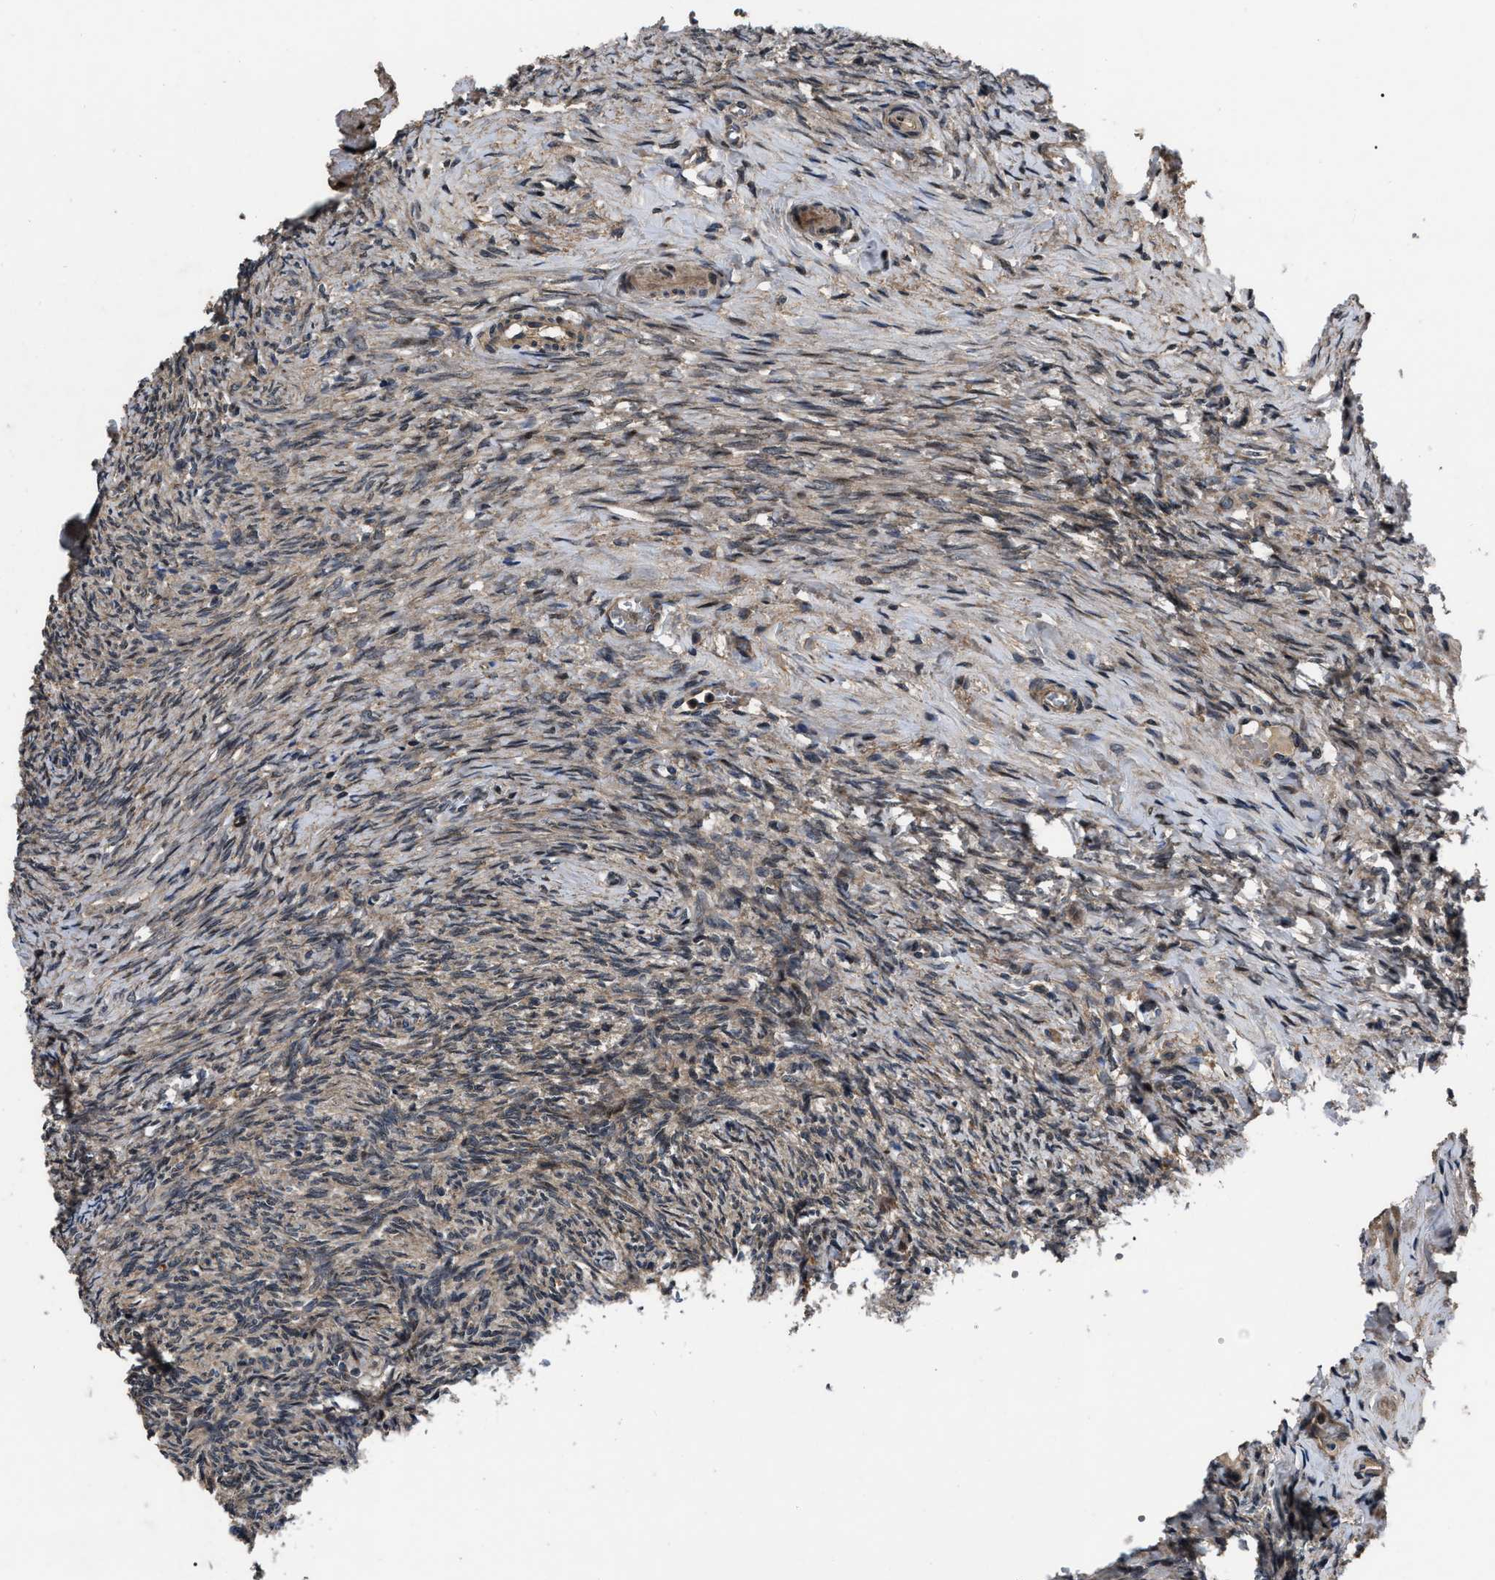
{"staining": {"intensity": "strong", "quantity": ">75%", "location": "cytoplasmic/membranous"}, "tissue": "ovary", "cell_type": "Follicle cells", "image_type": "normal", "snomed": [{"axis": "morphology", "description": "Normal tissue, NOS"}, {"axis": "topography", "description": "Ovary"}], "caption": "This micrograph exhibits IHC staining of unremarkable human ovary, with high strong cytoplasmic/membranous staining in about >75% of follicle cells.", "gene": "PPWD1", "patient": {"sex": "female", "age": 41}}